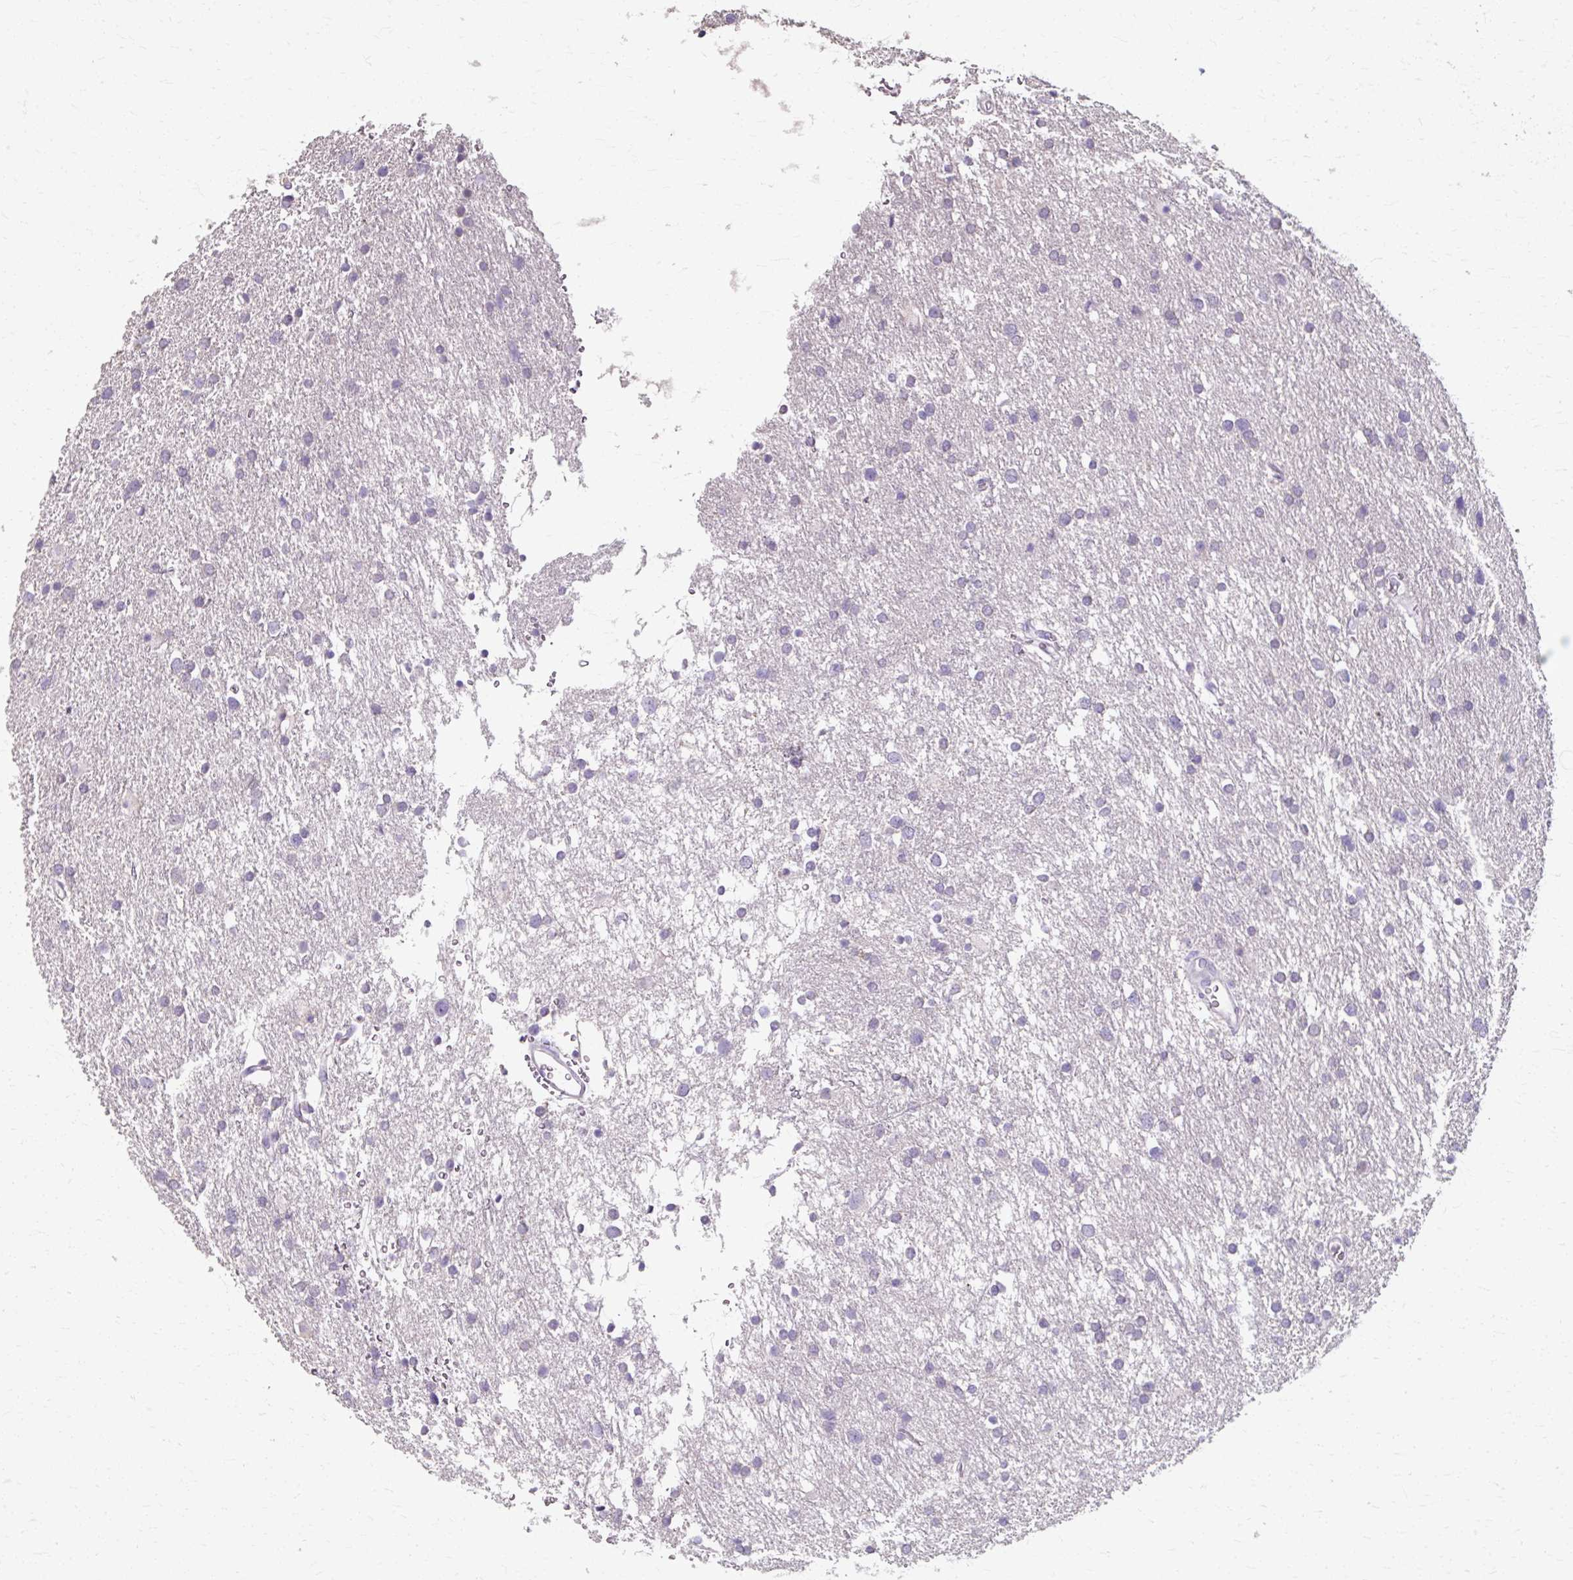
{"staining": {"intensity": "negative", "quantity": "none", "location": "none"}, "tissue": "glioma", "cell_type": "Tumor cells", "image_type": "cancer", "snomed": [{"axis": "morphology", "description": "Glioma, malignant, Low grade"}, {"axis": "topography", "description": "Brain"}], "caption": "DAB immunohistochemical staining of human low-grade glioma (malignant) exhibits no significant staining in tumor cells.", "gene": "KLHL24", "patient": {"sex": "female", "age": 32}}